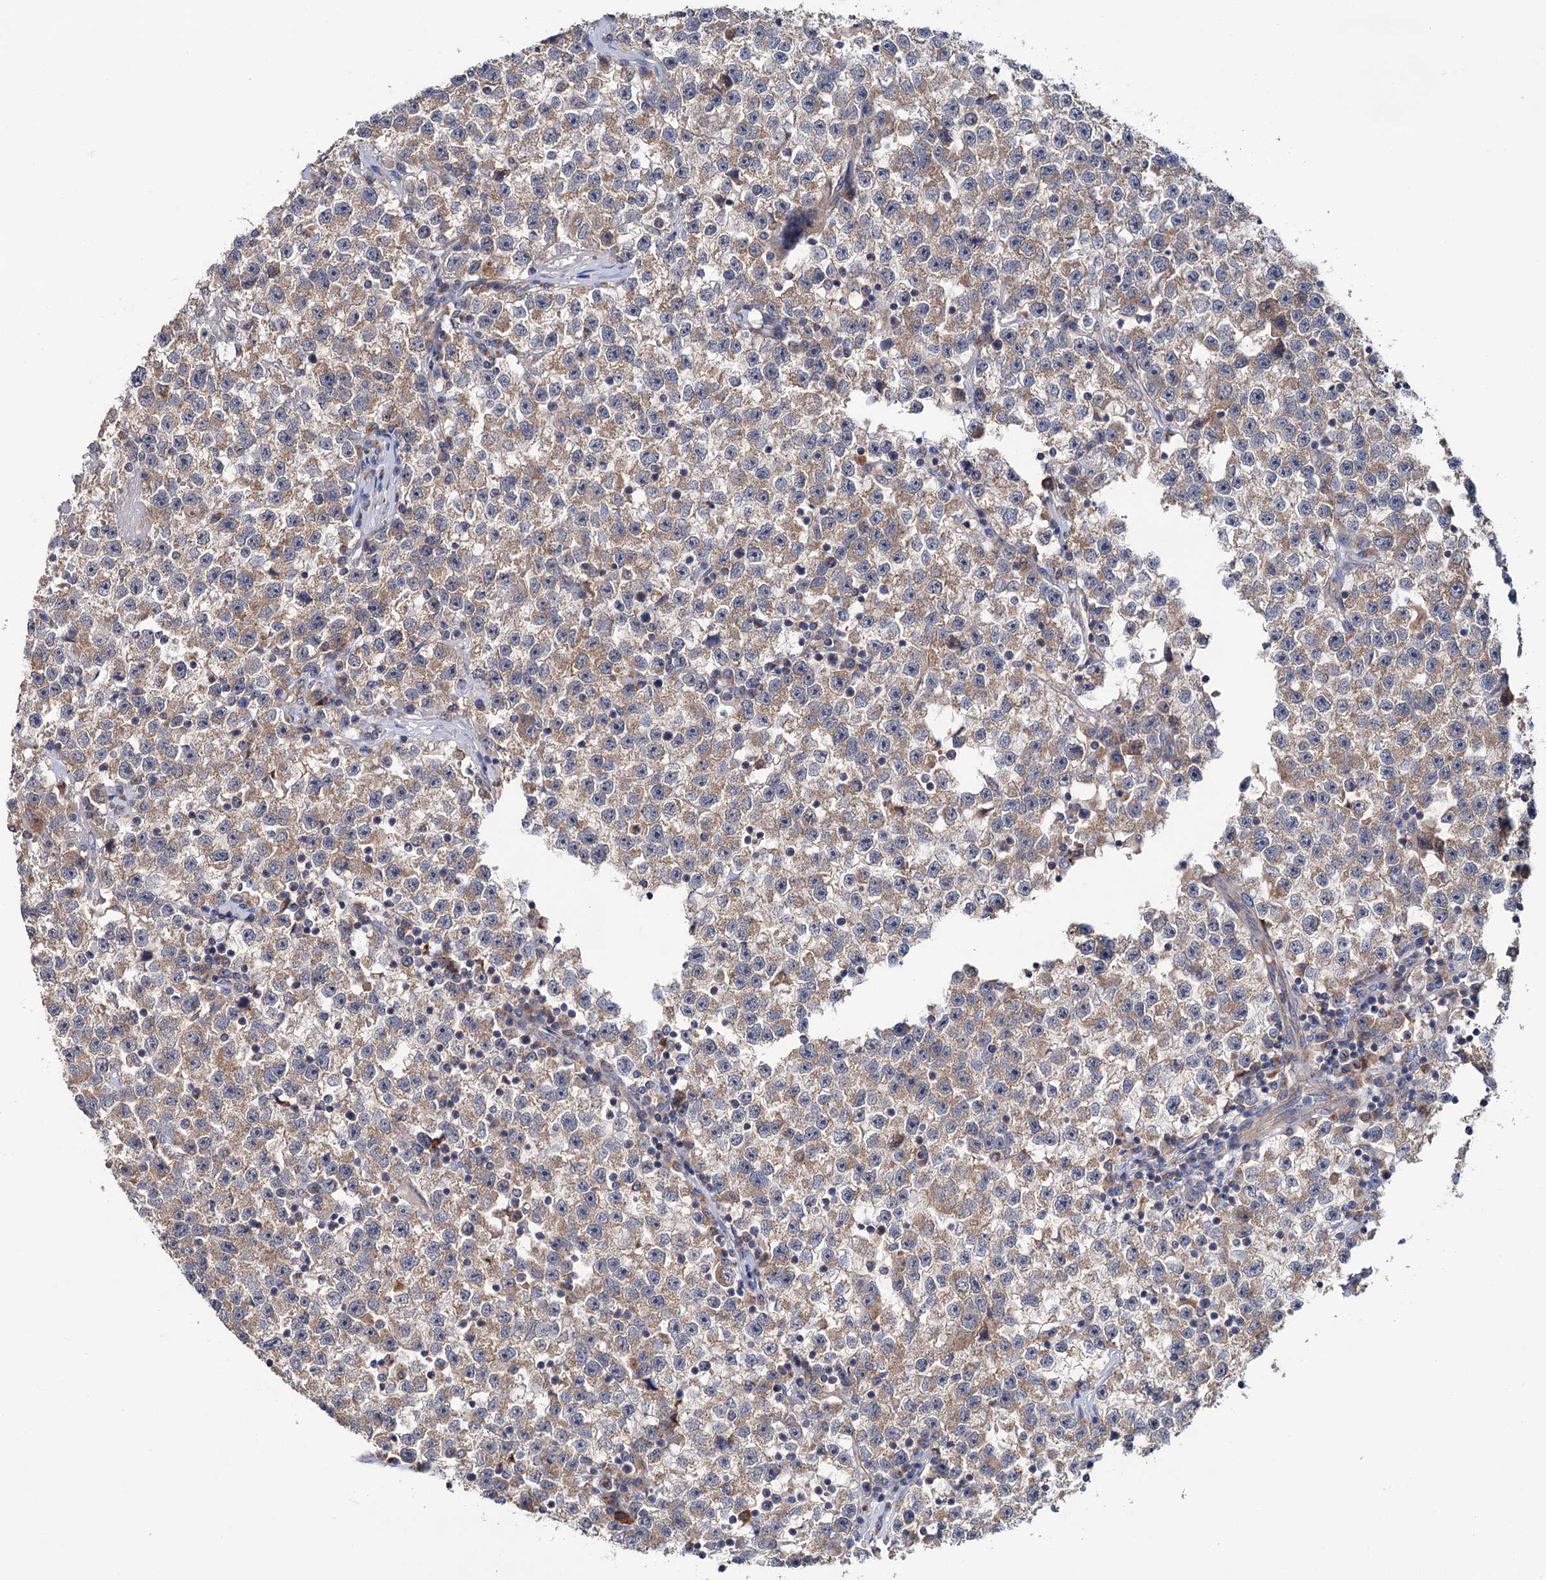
{"staining": {"intensity": "weak", "quantity": ">75%", "location": "cytoplasmic/membranous"}, "tissue": "testis cancer", "cell_type": "Tumor cells", "image_type": "cancer", "snomed": [{"axis": "morphology", "description": "Seminoma, NOS"}, {"axis": "topography", "description": "Testis"}], "caption": "Weak cytoplasmic/membranous expression for a protein is identified in about >75% of tumor cells of testis cancer using IHC.", "gene": "DYNC2H1", "patient": {"sex": "male", "age": 22}}